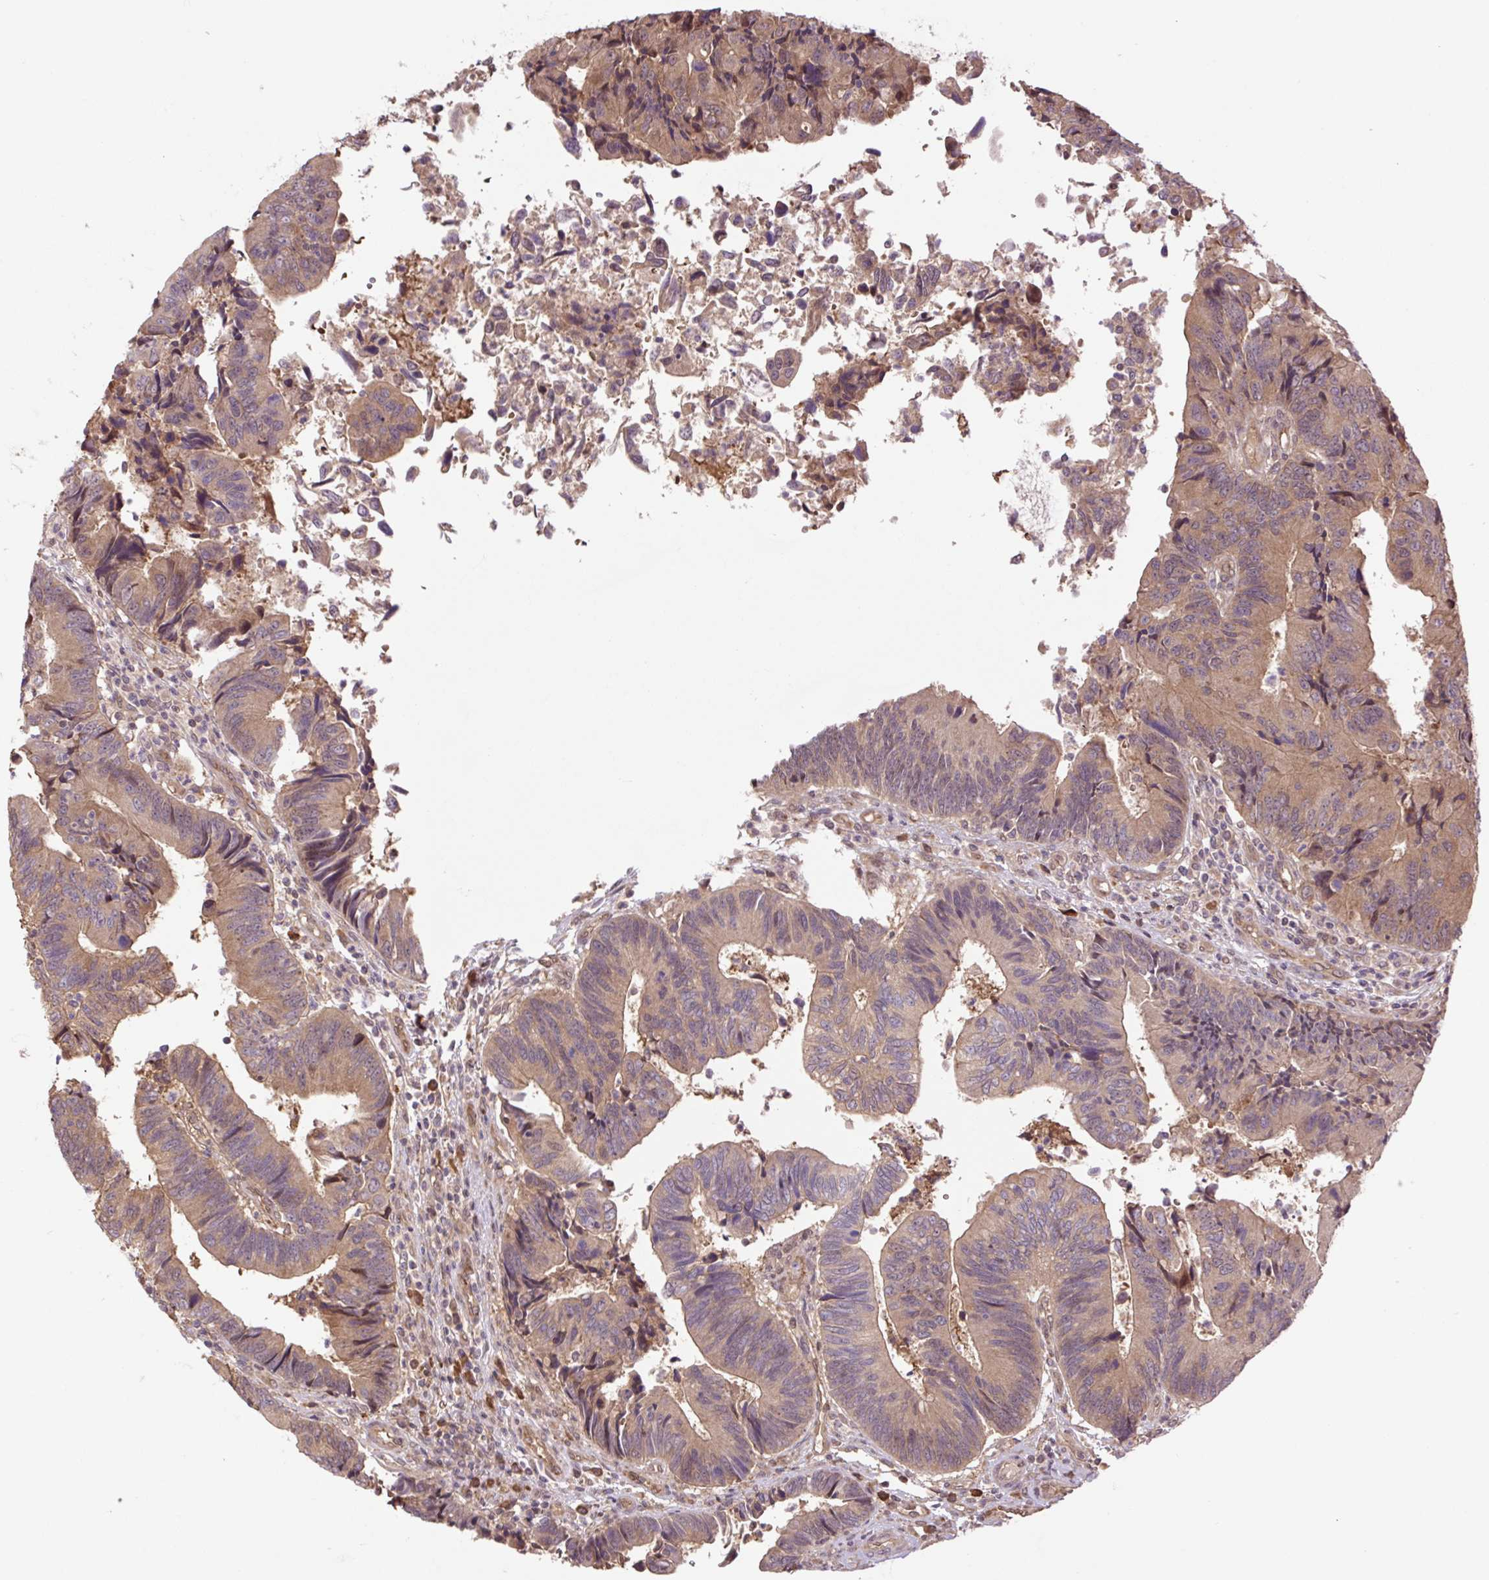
{"staining": {"intensity": "moderate", "quantity": ">75%", "location": "cytoplasmic/membranous"}, "tissue": "colorectal cancer", "cell_type": "Tumor cells", "image_type": "cancer", "snomed": [{"axis": "morphology", "description": "Adenocarcinoma, NOS"}, {"axis": "topography", "description": "Colon"}], "caption": "Brown immunohistochemical staining in colorectal cancer (adenocarcinoma) reveals moderate cytoplasmic/membranous staining in approximately >75% of tumor cells.", "gene": "TPT1", "patient": {"sex": "female", "age": 67}}